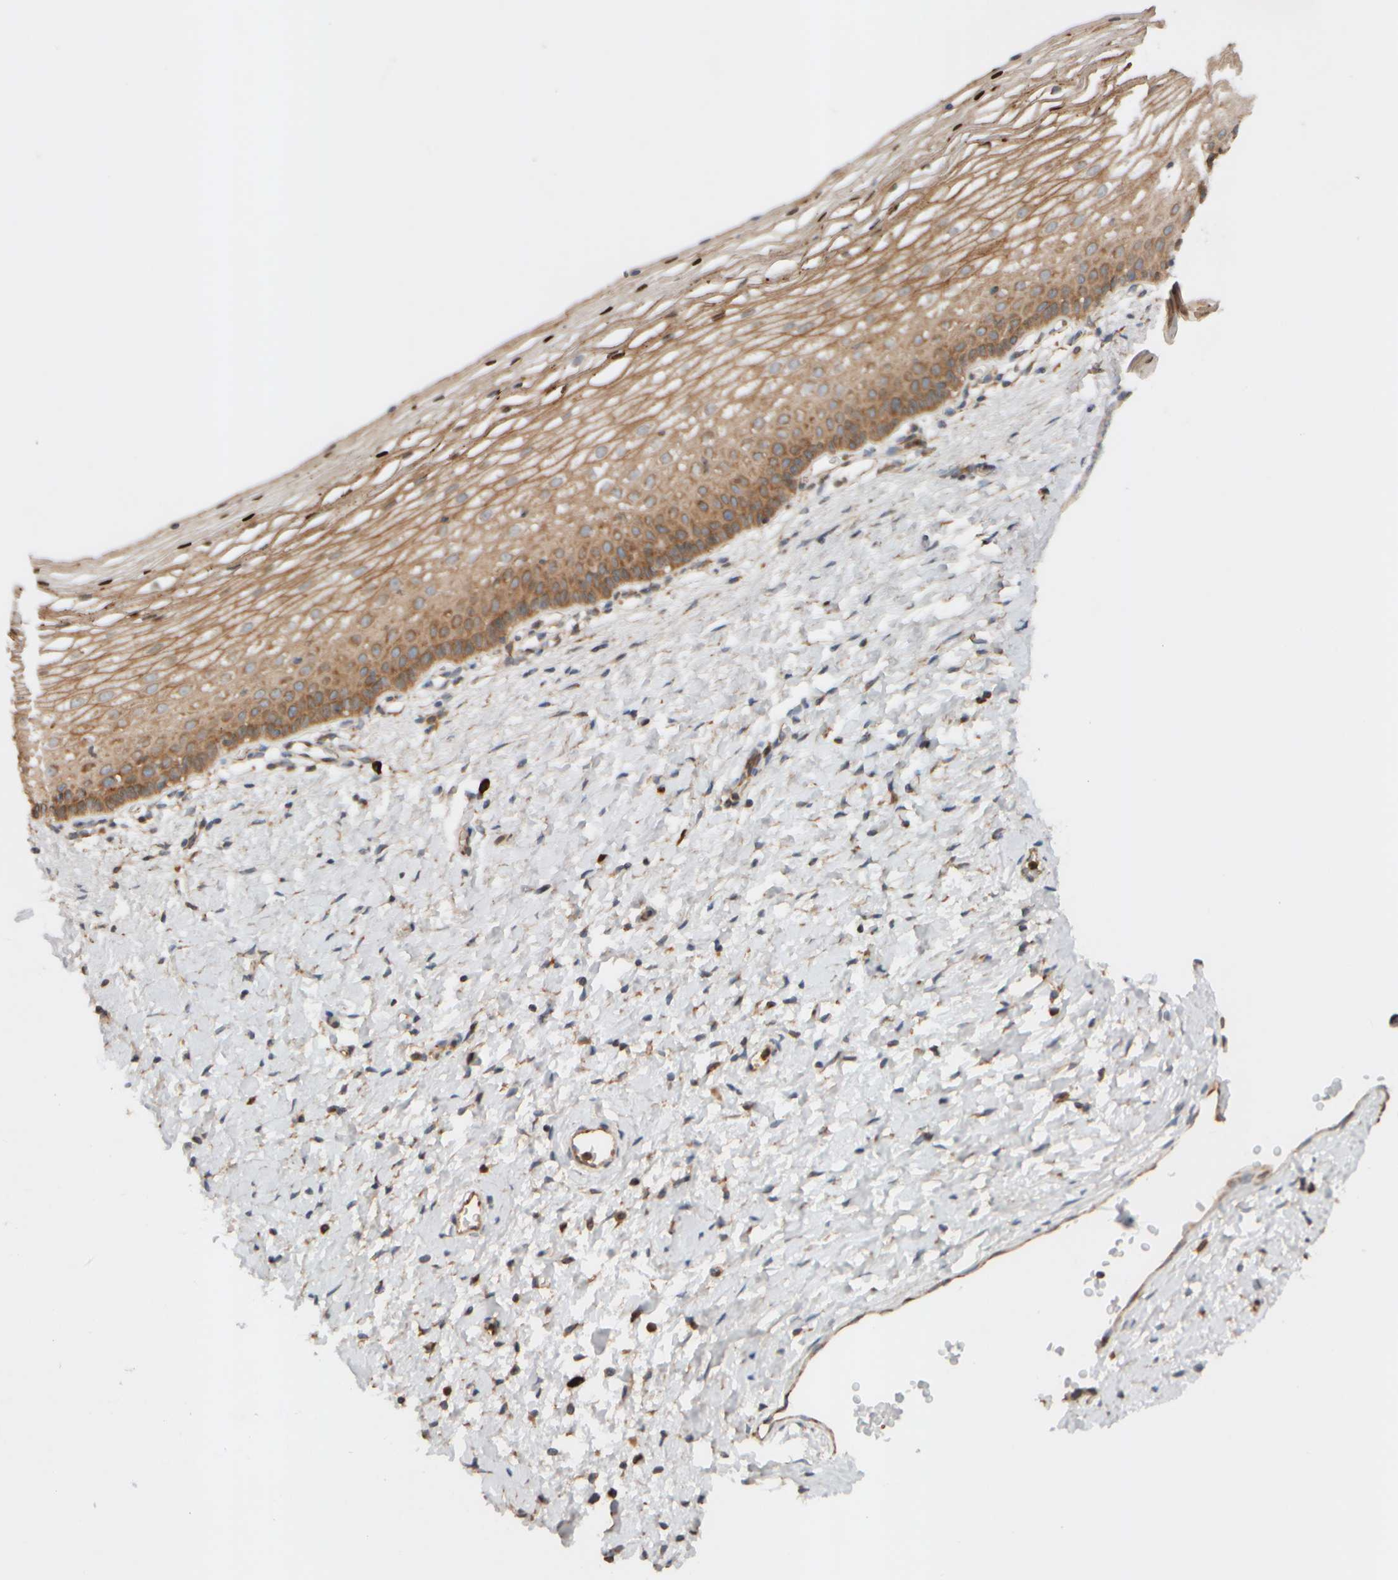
{"staining": {"intensity": "moderate", "quantity": ">75%", "location": "cytoplasmic/membranous"}, "tissue": "cervix", "cell_type": "Glandular cells", "image_type": "normal", "snomed": [{"axis": "morphology", "description": "Normal tissue, NOS"}, {"axis": "topography", "description": "Cervix"}], "caption": "Immunohistochemistry of normal cervix displays medium levels of moderate cytoplasmic/membranous staining in about >75% of glandular cells.", "gene": "EIF2B3", "patient": {"sex": "female", "age": 72}}